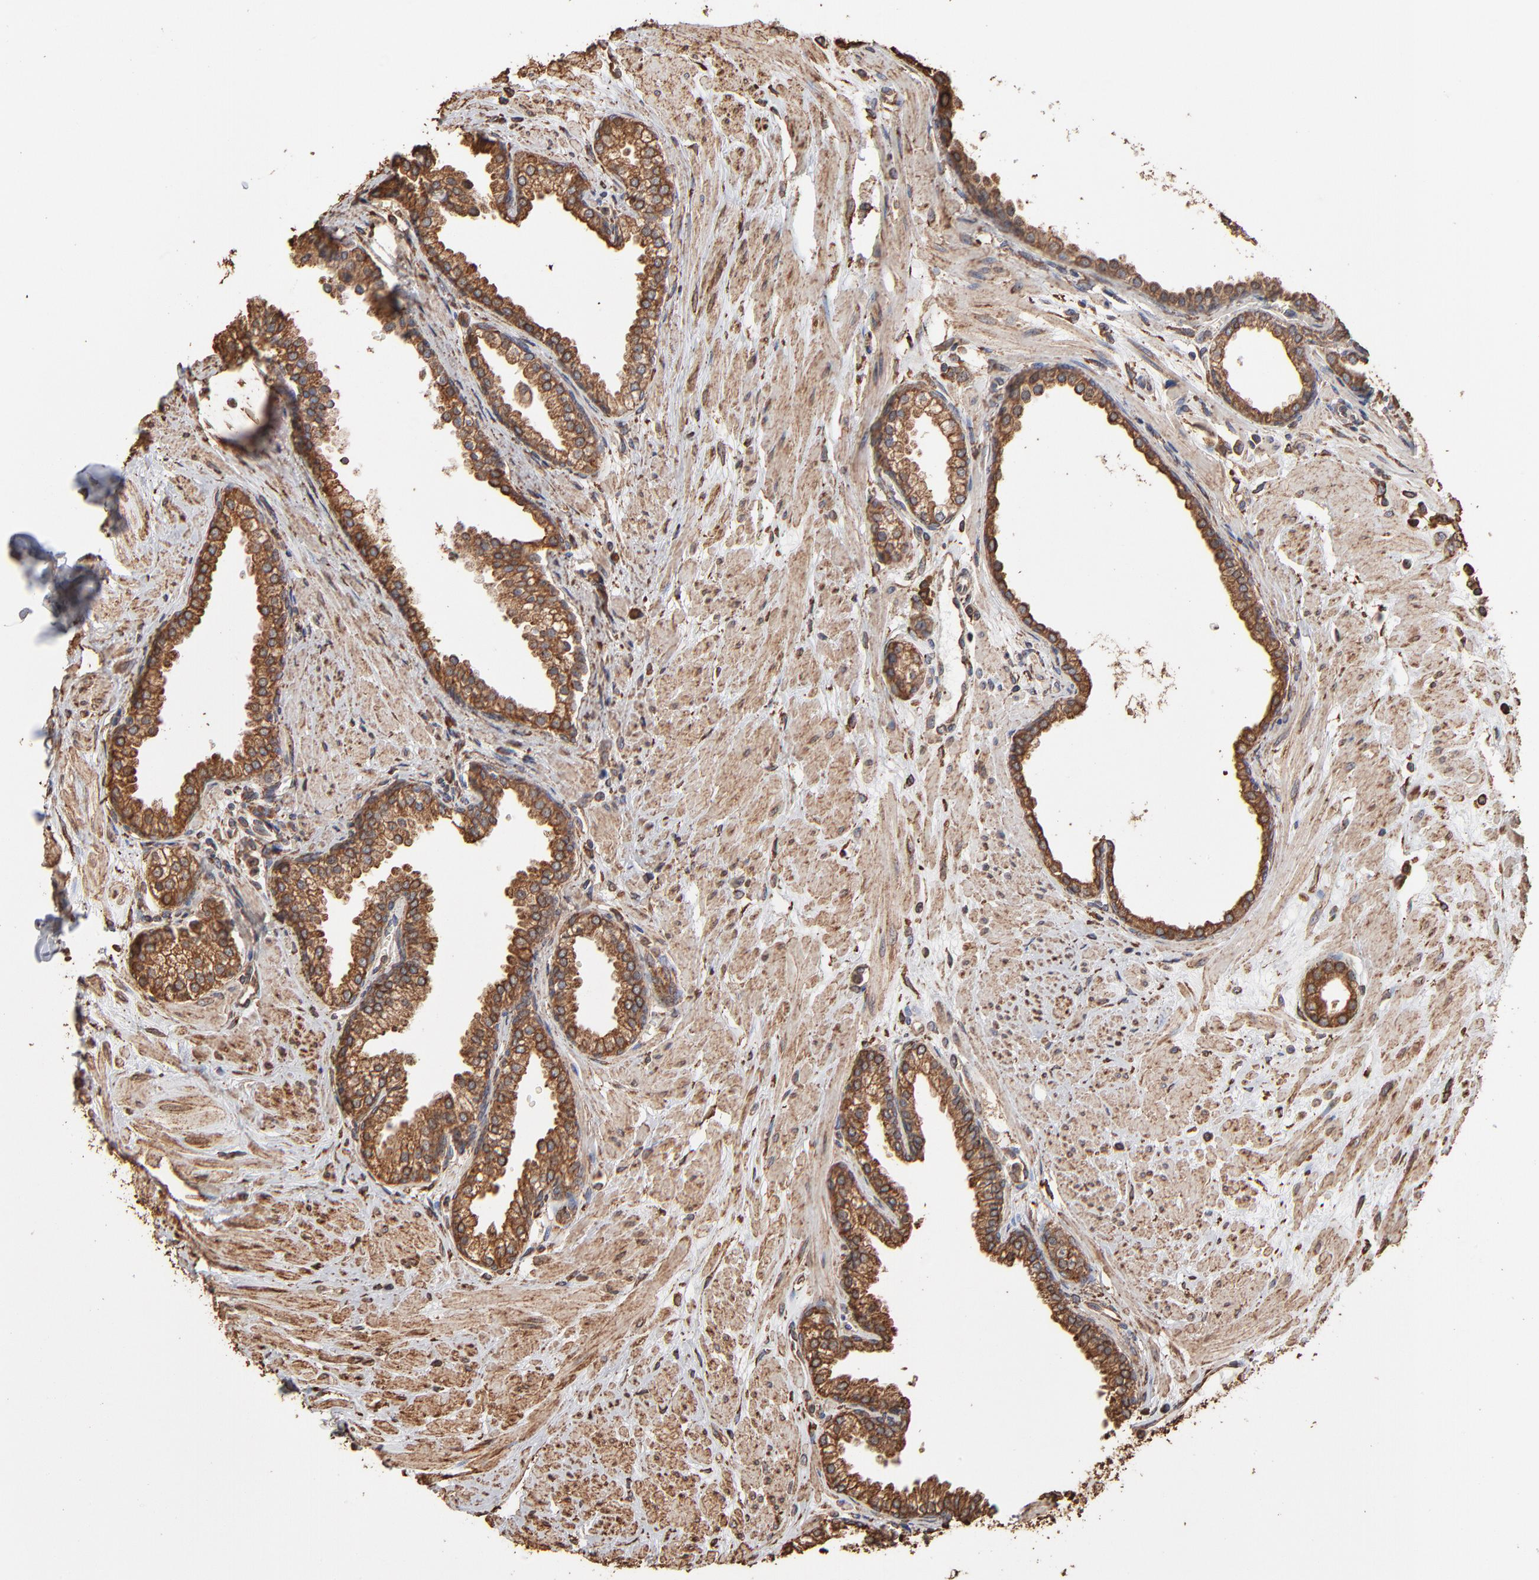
{"staining": {"intensity": "moderate", "quantity": ">75%", "location": "cytoplasmic/membranous"}, "tissue": "prostate", "cell_type": "Glandular cells", "image_type": "normal", "snomed": [{"axis": "morphology", "description": "Normal tissue, NOS"}, {"axis": "topography", "description": "Prostate"}], "caption": "High-magnification brightfield microscopy of normal prostate stained with DAB (brown) and counterstained with hematoxylin (blue). glandular cells exhibit moderate cytoplasmic/membranous expression is identified in approximately>75% of cells.", "gene": "PDIA3", "patient": {"sex": "male", "age": 64}}